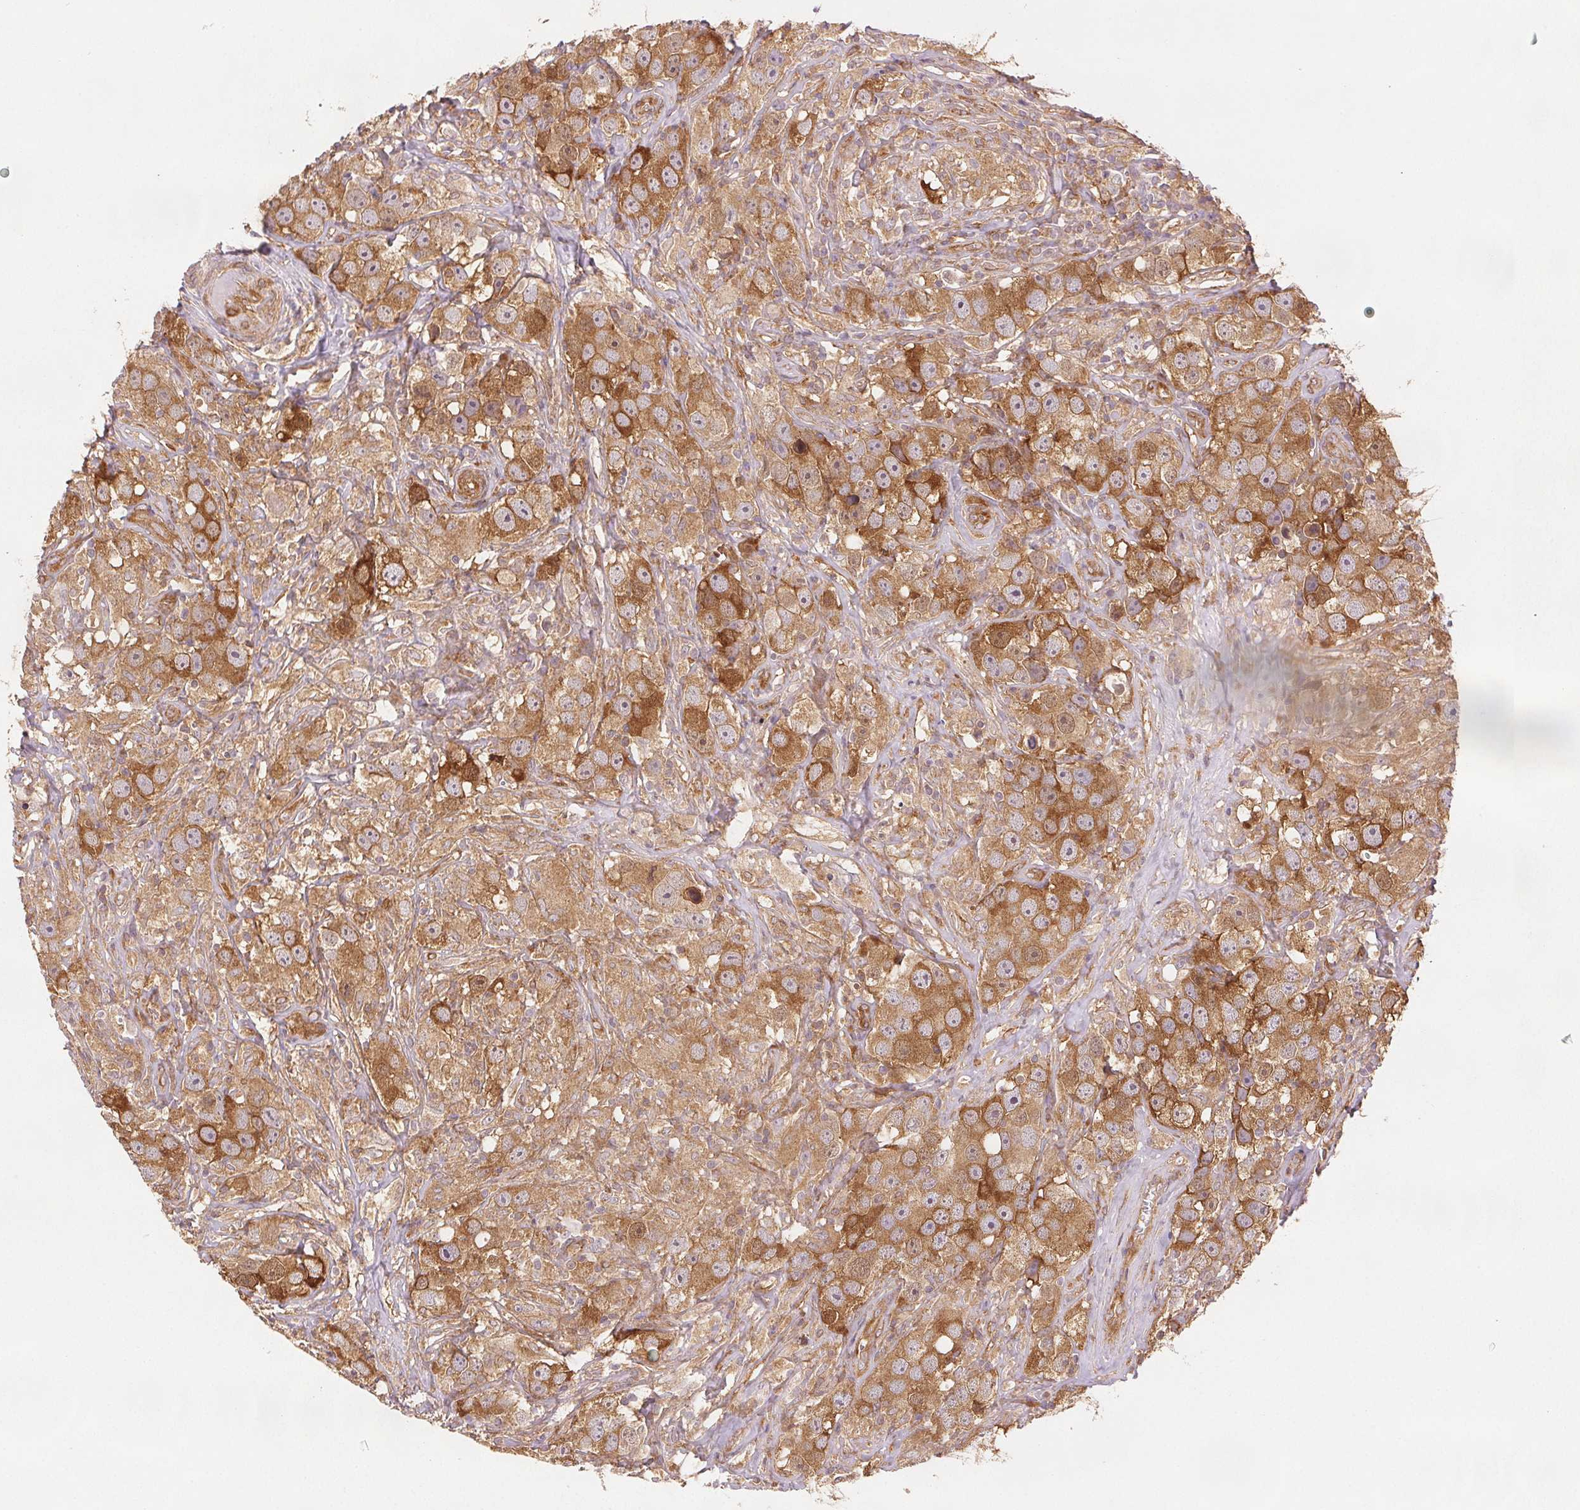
{"staining": {"intensity": "strong", "quantity": ">75%", "location": "cytoplasmic/membranous"}, "tissue": "testis cancer", "cell_type": "Tumor cells", "image_type": "cancer", "snomed": [{"axis": "morphology", "description": "Seminoma, NOS"}, {"axis": "topography", "description": "Testis"}], "caption": "Seminoma (testis) tissue displays strong cytoplasmic/membranous staining in approximately >75% of tumor cells", "gene": "DIAPH2", "patient": {"sex": "male", "age": 49}}